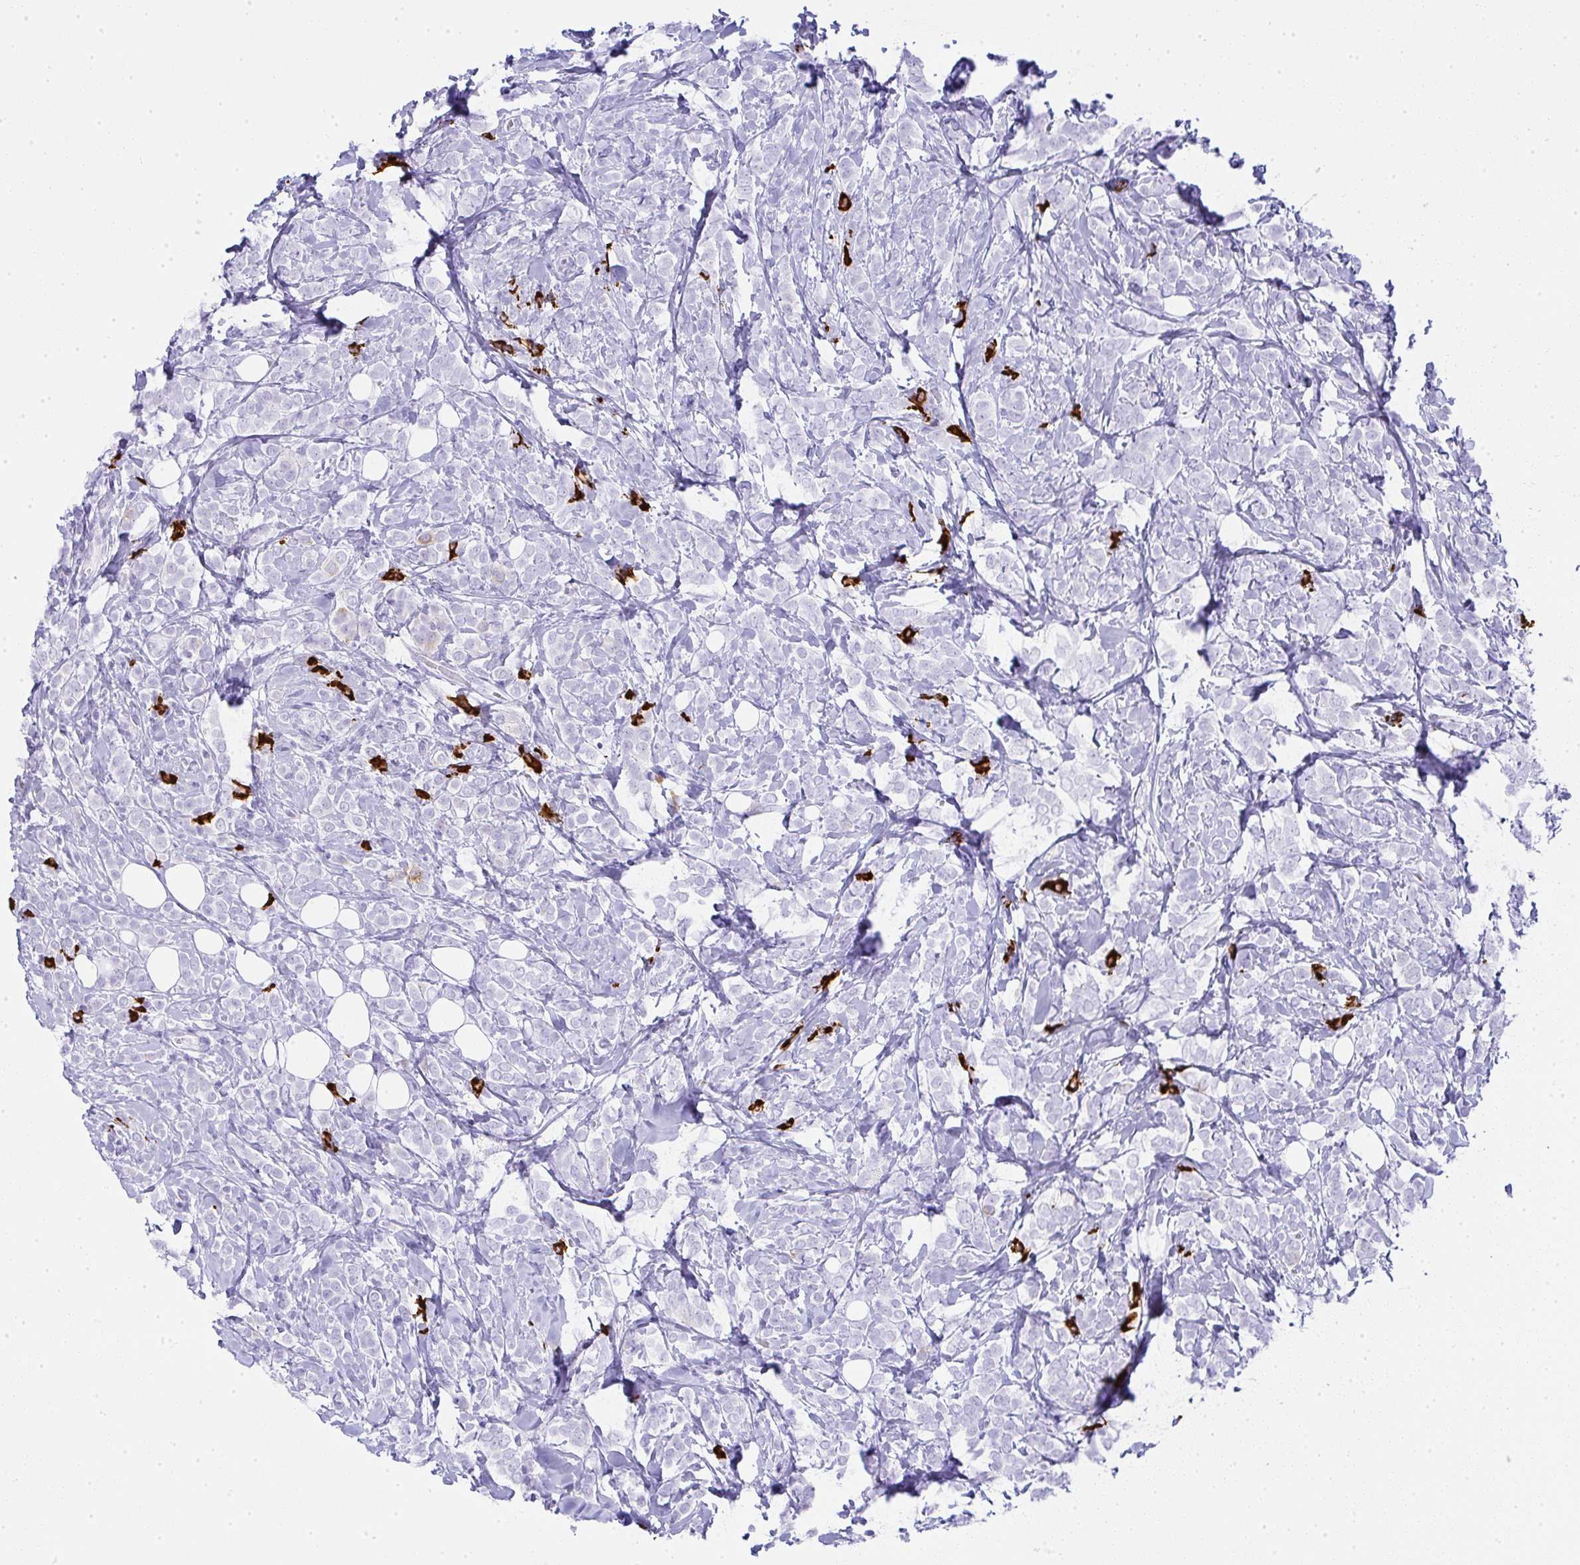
{"staining": {"intensity": "negative", "quantity": "none", "location": "none"}, "tissue": "breast cancer", "cell_type": "Tumor cells", "image_type": "cancer", "snomed": [{"axis": "morphology", "description": "Lobular carcinoma"}, {"axis": "topography", "description": "Breast"}], "caption": "The immunohistochemistry photomicrograph has no significant staining in tumor cells of breast cancer (lobular carcinoma) tissue.", "gene": "CDADC1", "patient": {"sex": "female", "age": 49}}